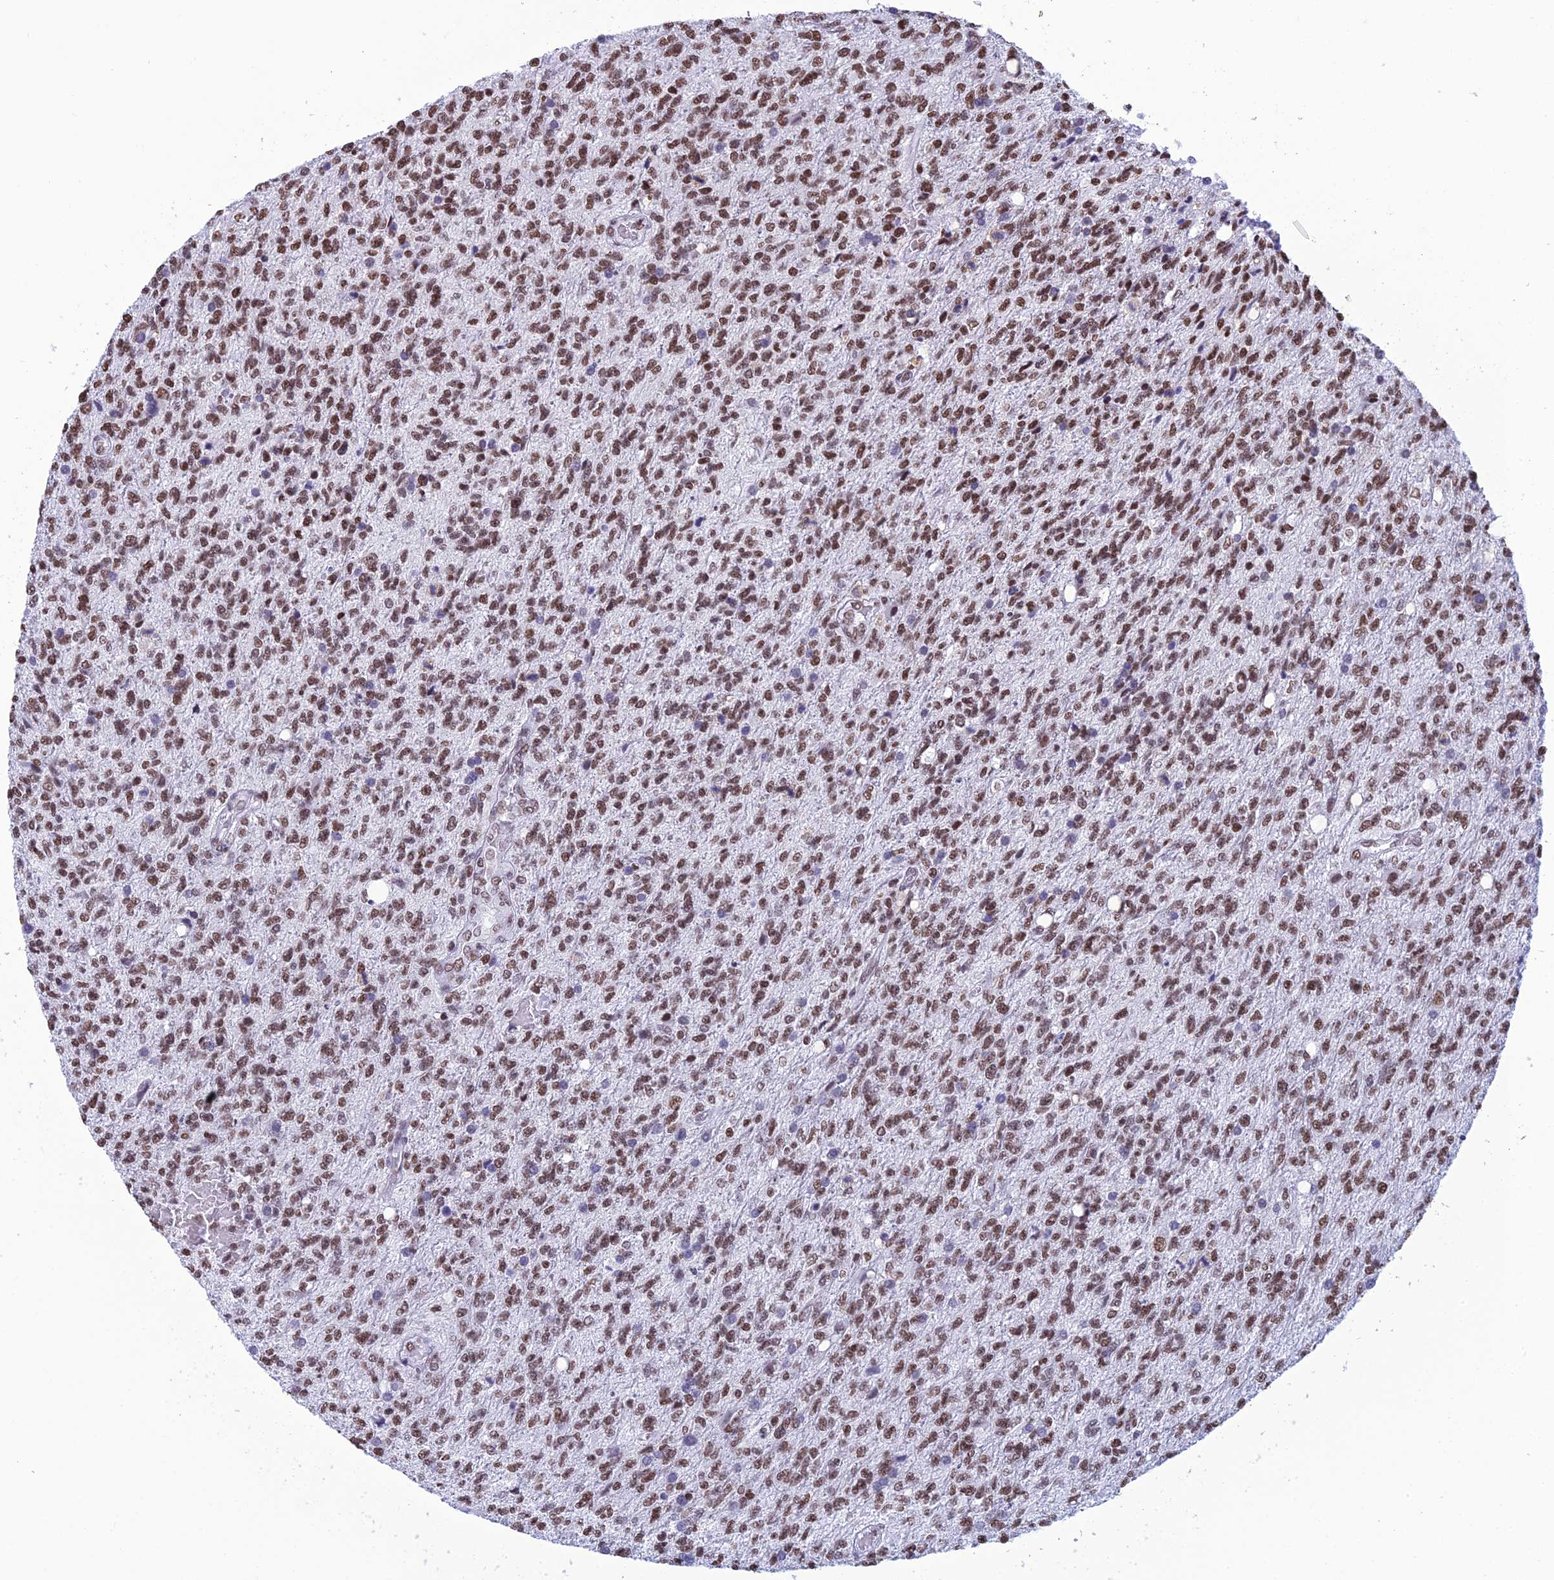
{"staining": {"intensity": "moderate", "quantity": "25%-75%", "location": "nuclear"}, "tissue": "glioma", "cell_type": "Tumor cells", "image_type": "cancer", "snomed": [{"axis": "morphology", "description": "Glioma, malignant, High grade"}, {"axis": "topography", "description": "Brain"}], "caption": "Malignant glioma (high-grade) stained with a brown dye demonstrates moderate nuclear positive staining in about 25%-75% of tumor cells.", "gene": "PRAMEF12", "patient": {"sex": "male", "age": 56}}